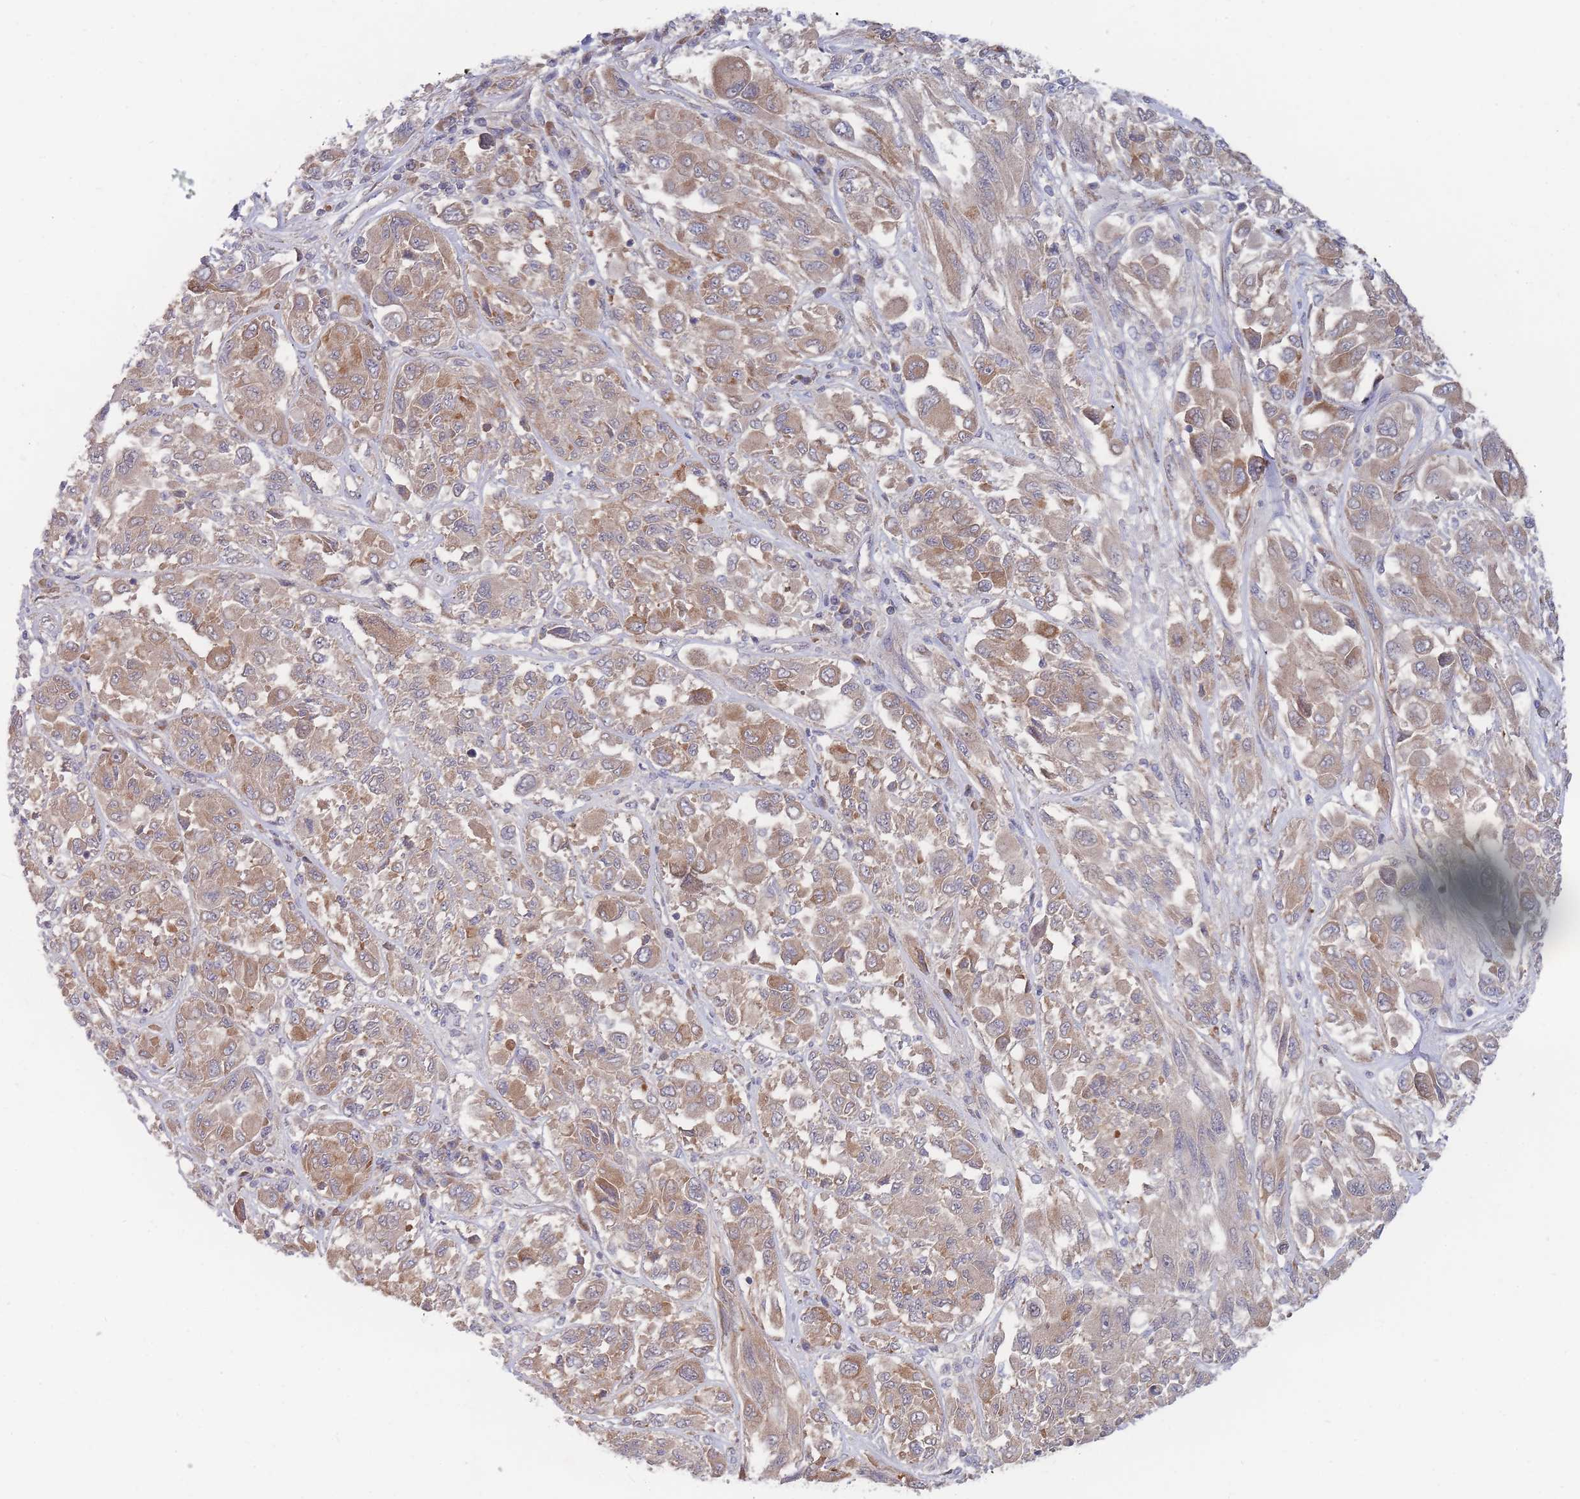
{"staining": {"intensity": "moderate", "quantity": ">75%", "location": "cytoplasmic/membranous"}, "tissue": "melanoma", "cell_type": "Tumor cells", "image_type": "cancer", "snomed": [{"axis": "morphology", "description": "Malignant melanoma, NOS"}, {"axis": "topography", "description": "Skin"}], "caption": "An image of melanoma stained for a protein exhibits moderate cytoplasmic/membranous brown staining in tumor cells.", "gene": "SLC35F5", "patient": {"sex": "female", "age": 91}}